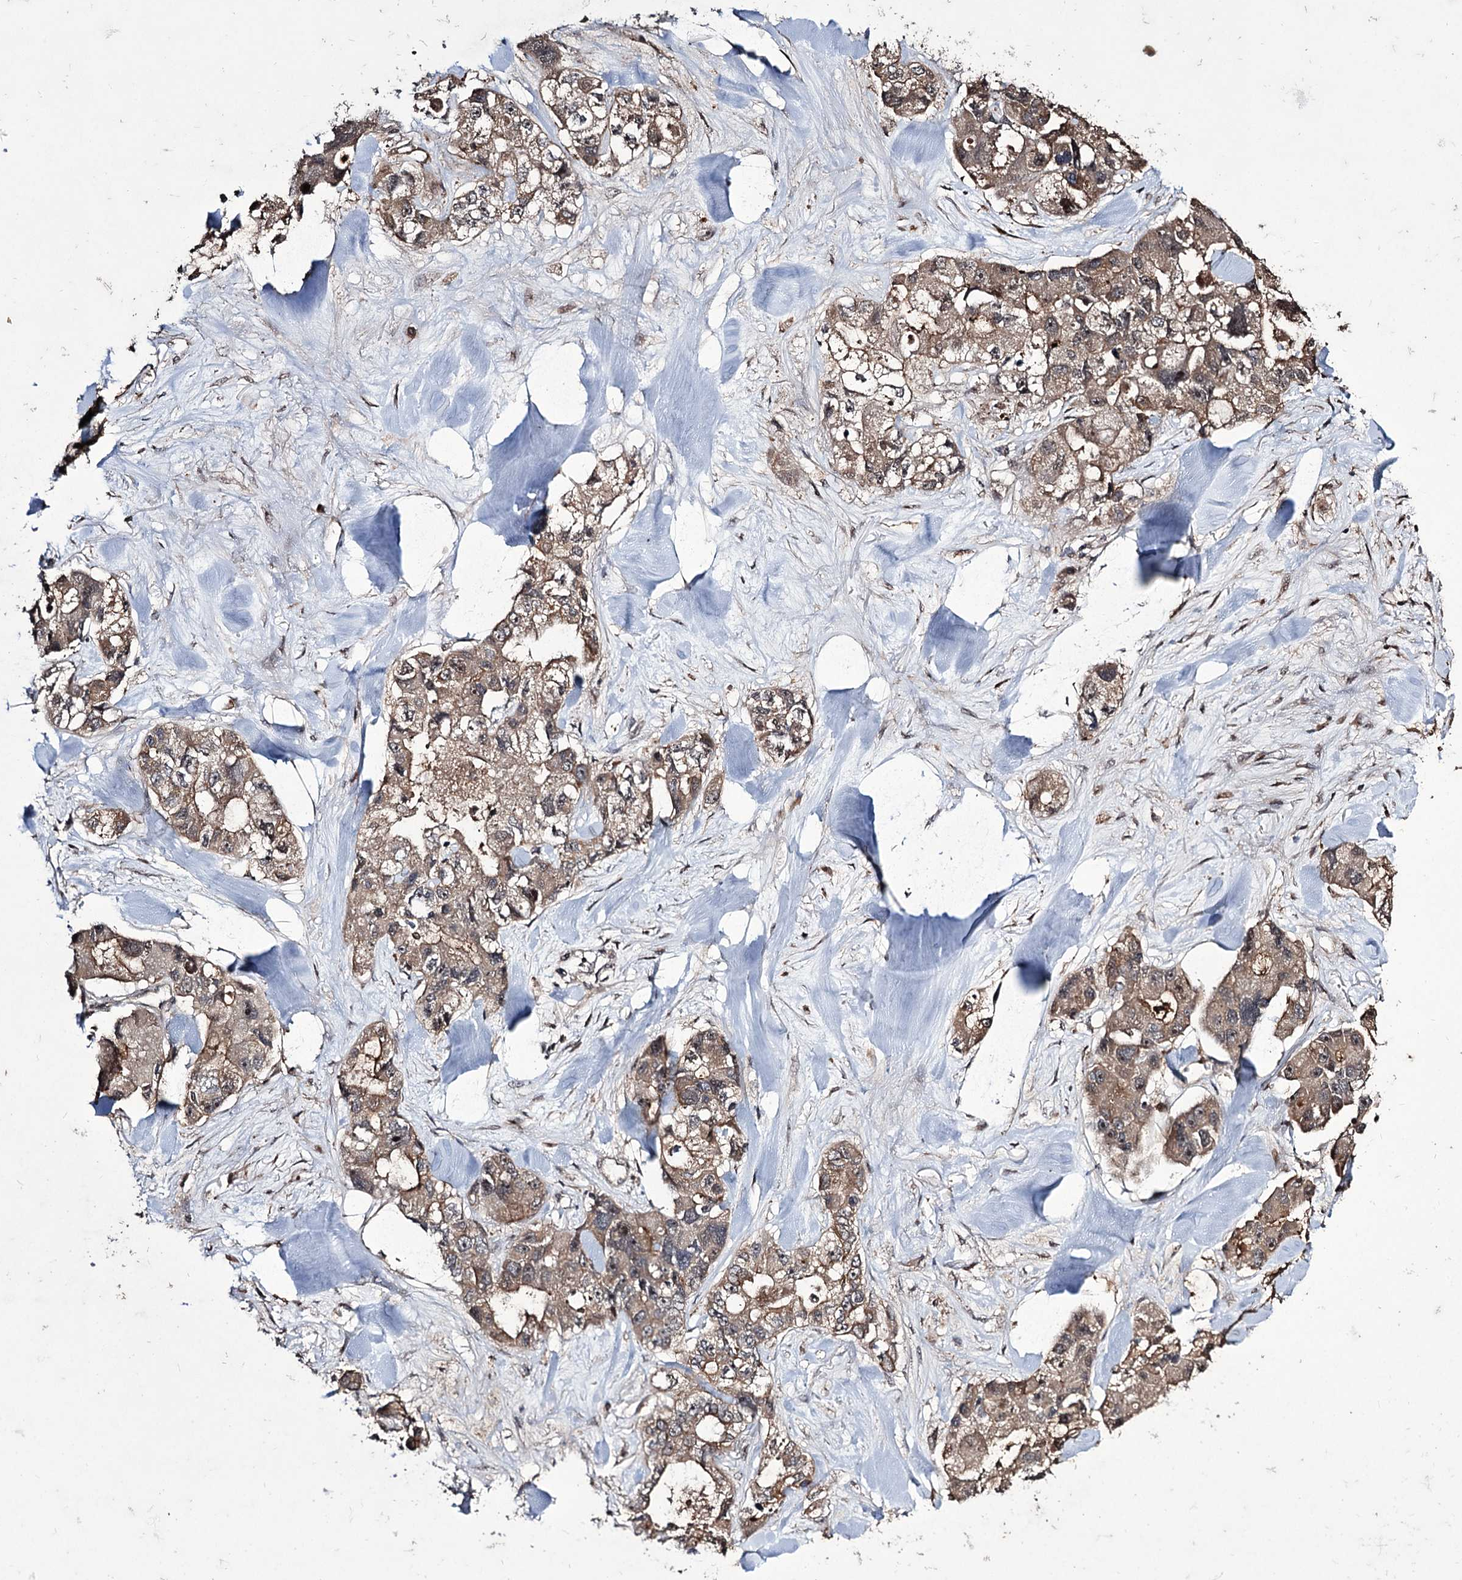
{"staining": {"intensity": "moderate", "quantity": ">75%", "location": "cytoplasmic/membranous"}, "tissue": "lung cancer", "cell_type": "Tumor cells", "image_type": "cancer", "snomed": [{"axis": "morphology", "description": "Adenocarcinoma, NOS"}, {"axis": "topography", "description": "Lung"}], "caption": "IHC of lung cancer demonstrates medium levels of moderate cytoplasmic/membranous staining in about >75% of tumor cells.", "gene": "CPNE8", "patient": {"sex": "female", "age": 54}}